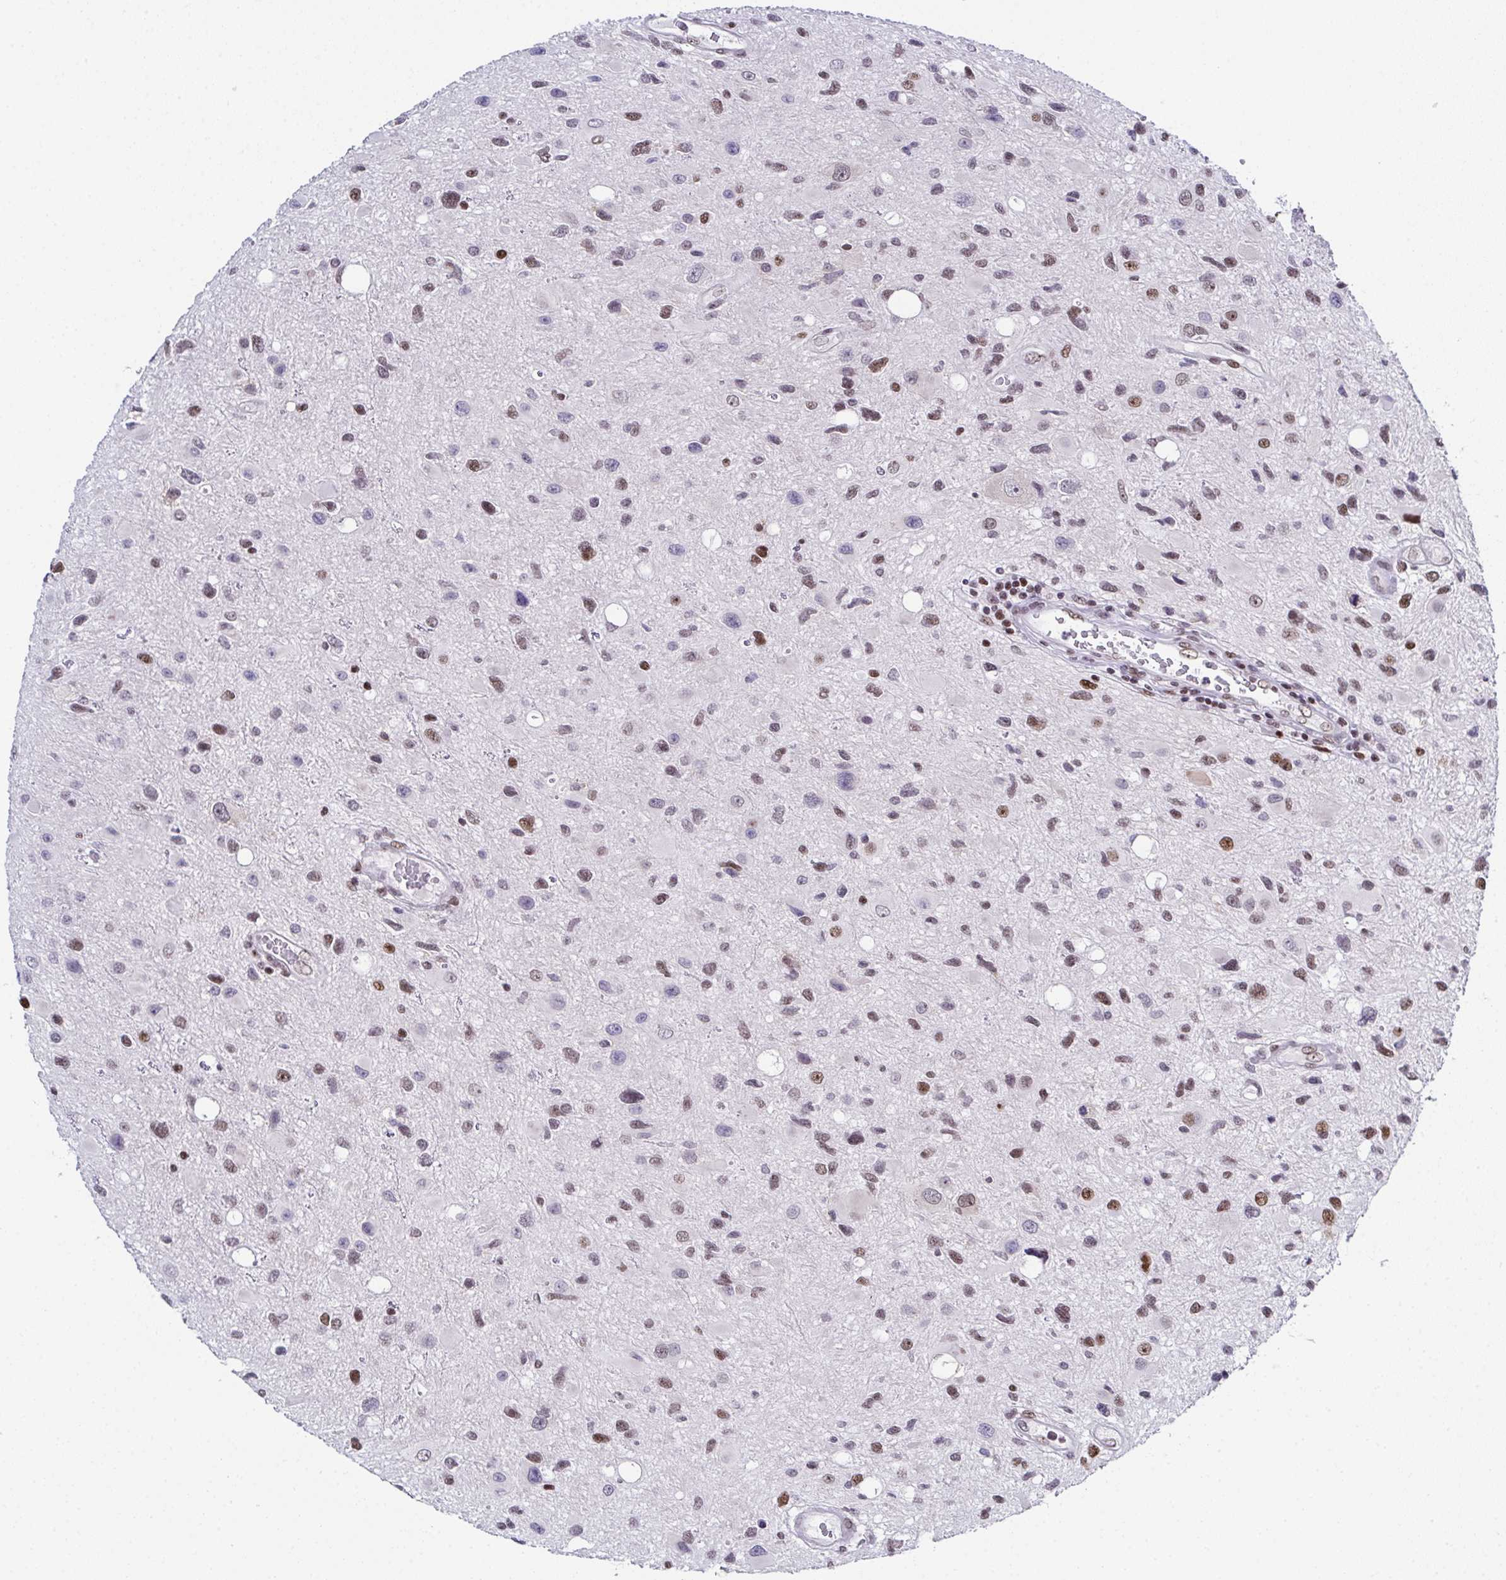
{"staining": {"intensity": "moderate", "quantity": "<25%", "location": "nuclear"}, "tissue": "glioma", "cell_type": "Tumor cells", "image_type": "cancer", "snomed": [{"axis": "morphology", "description": "Glioma, malignant, Low grade"}, {"axis": "topography", "description": "Brain"}], "caption": "Moderate nuclear protein positivity is identified in about <25% of tumor cells in glioma.", "gene": "RB1", "patient": {"sex": "female", "age": 32}}